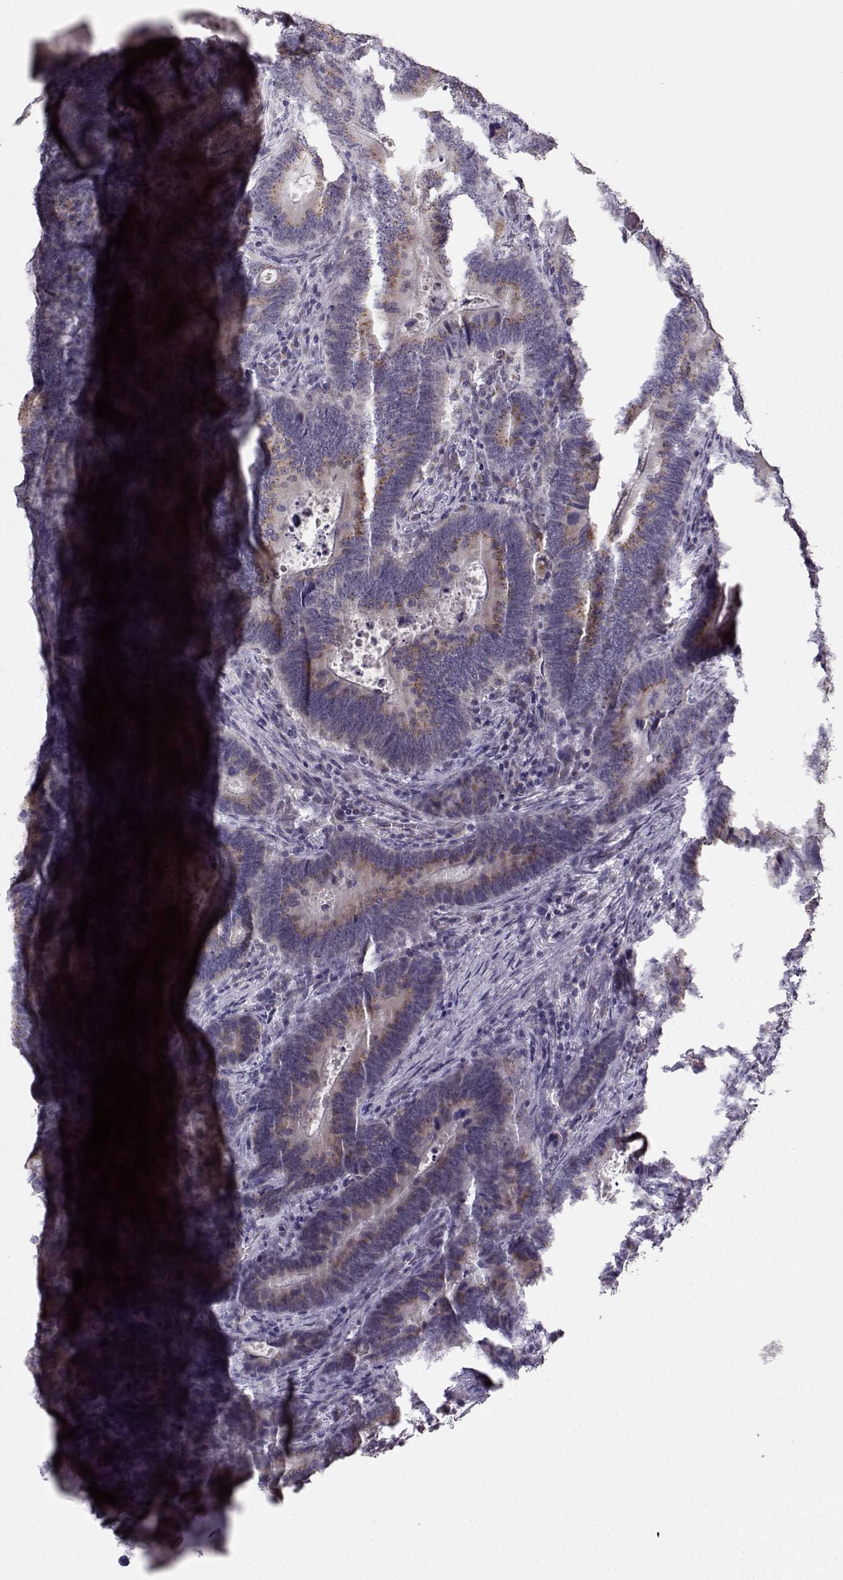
{"staining": {"intensity": "weak", "quantity": ">75%", "location": "cytoplasmic/membranous"}, "tissue": "colorectal cancer", "cell_type": "Tumor cells", "image_type": "cancer", "snomed": [{"axis": "morphology", "description": "Adenocarcinoma, NOS"}, {"axis": "topography", "description": "Colon"}], "caption": "Weak cytoplasmic/membranous expression is present in approximately >75% of tumor cells in colorectal adenocarcinoma.", "gene": "SLC4A5", "patient": {"sex": "female", "age": 82}}